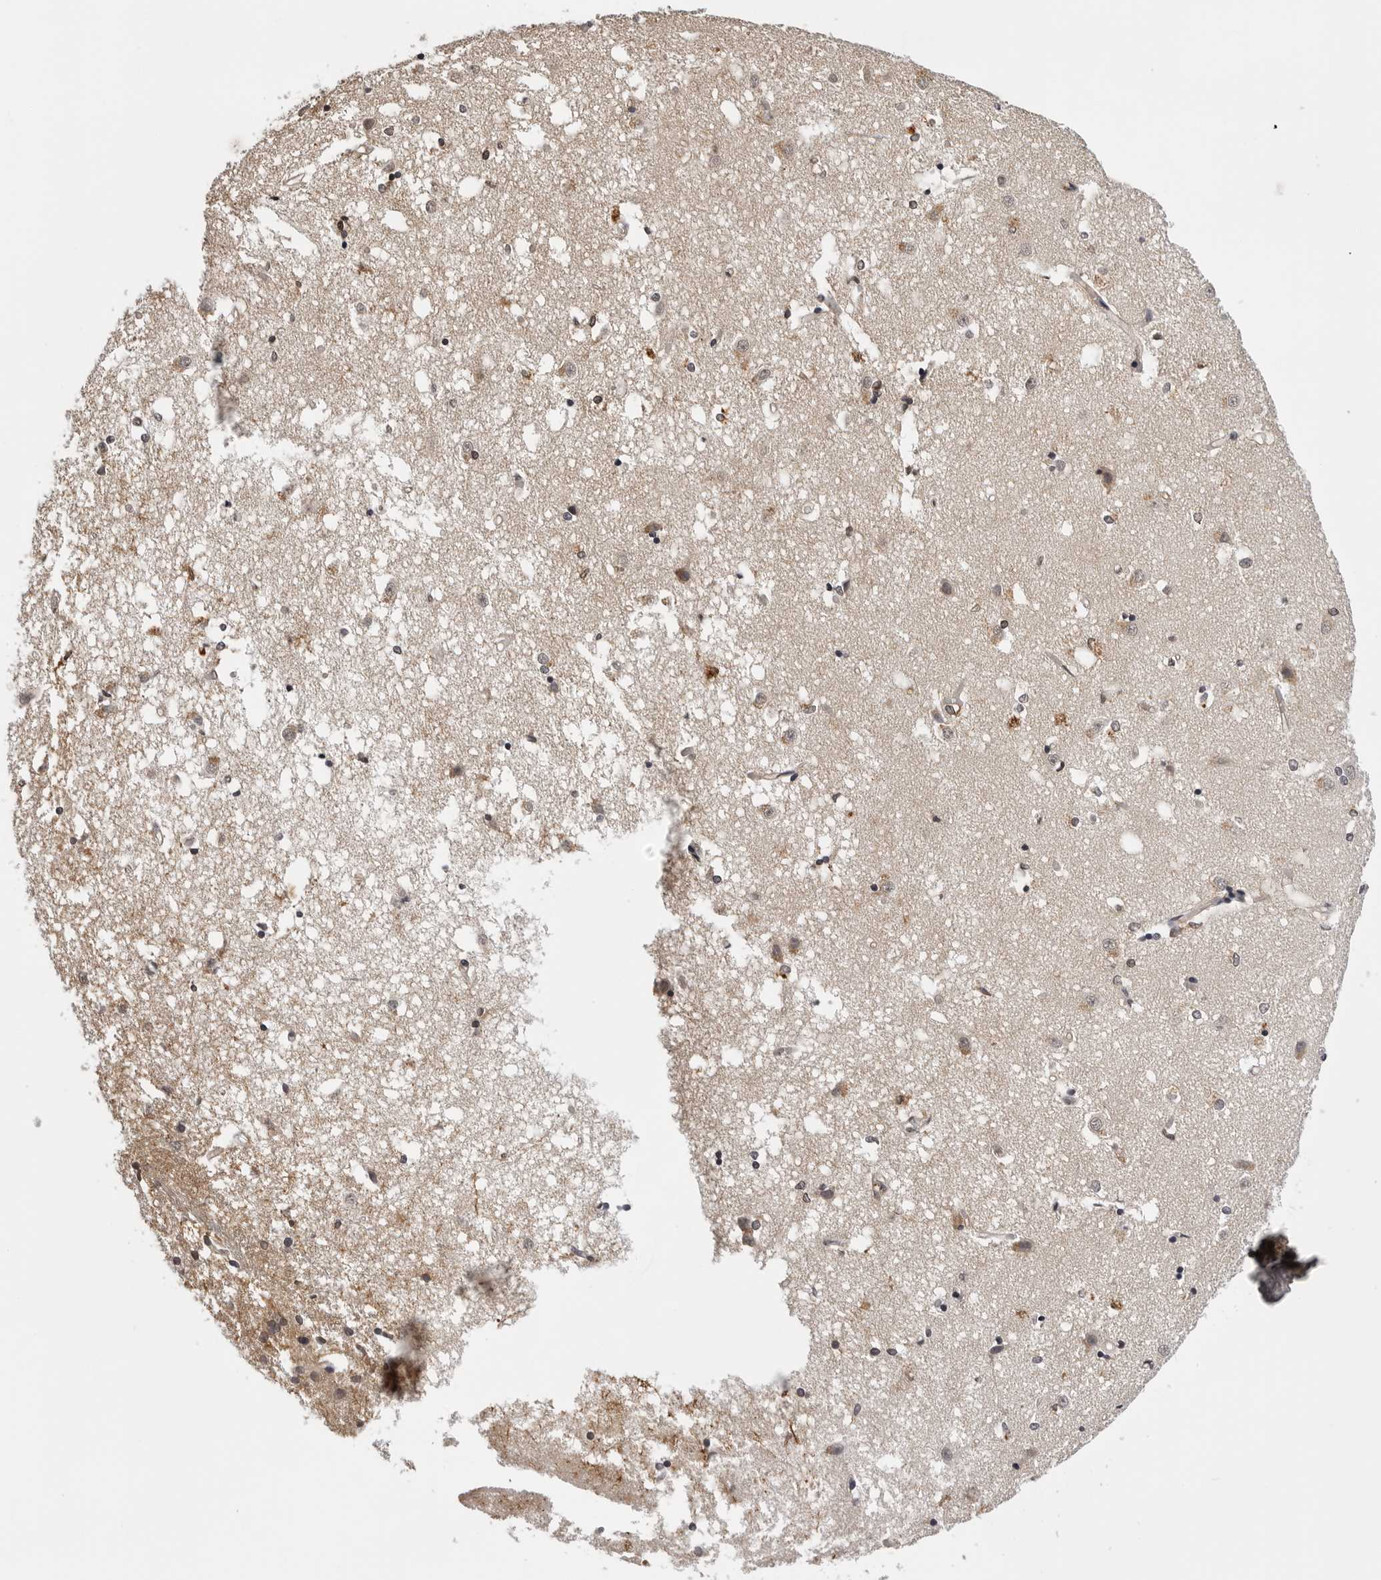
{"staining": {"intensity": "weak", "quantity": "<25%", "location": "cytoplasmic/membranous"}, "tissue": "caudate", "cell_type": "Glial cells", "image_type": "normal", "snomed": [{"axis": "morphology", "description": "Normal tissue, NOS"}, {"axis": "topography", "description": "Lateral ventricle wall"}], "caption": "Glial cells are negative for brown protein staining in normal caudate. (DAB immunohistochemistry (IHC) visualized using brightfield microscopy, high magnification).", "gene": "TRMT13", "patient": {"sex": "male", "age": 45}}